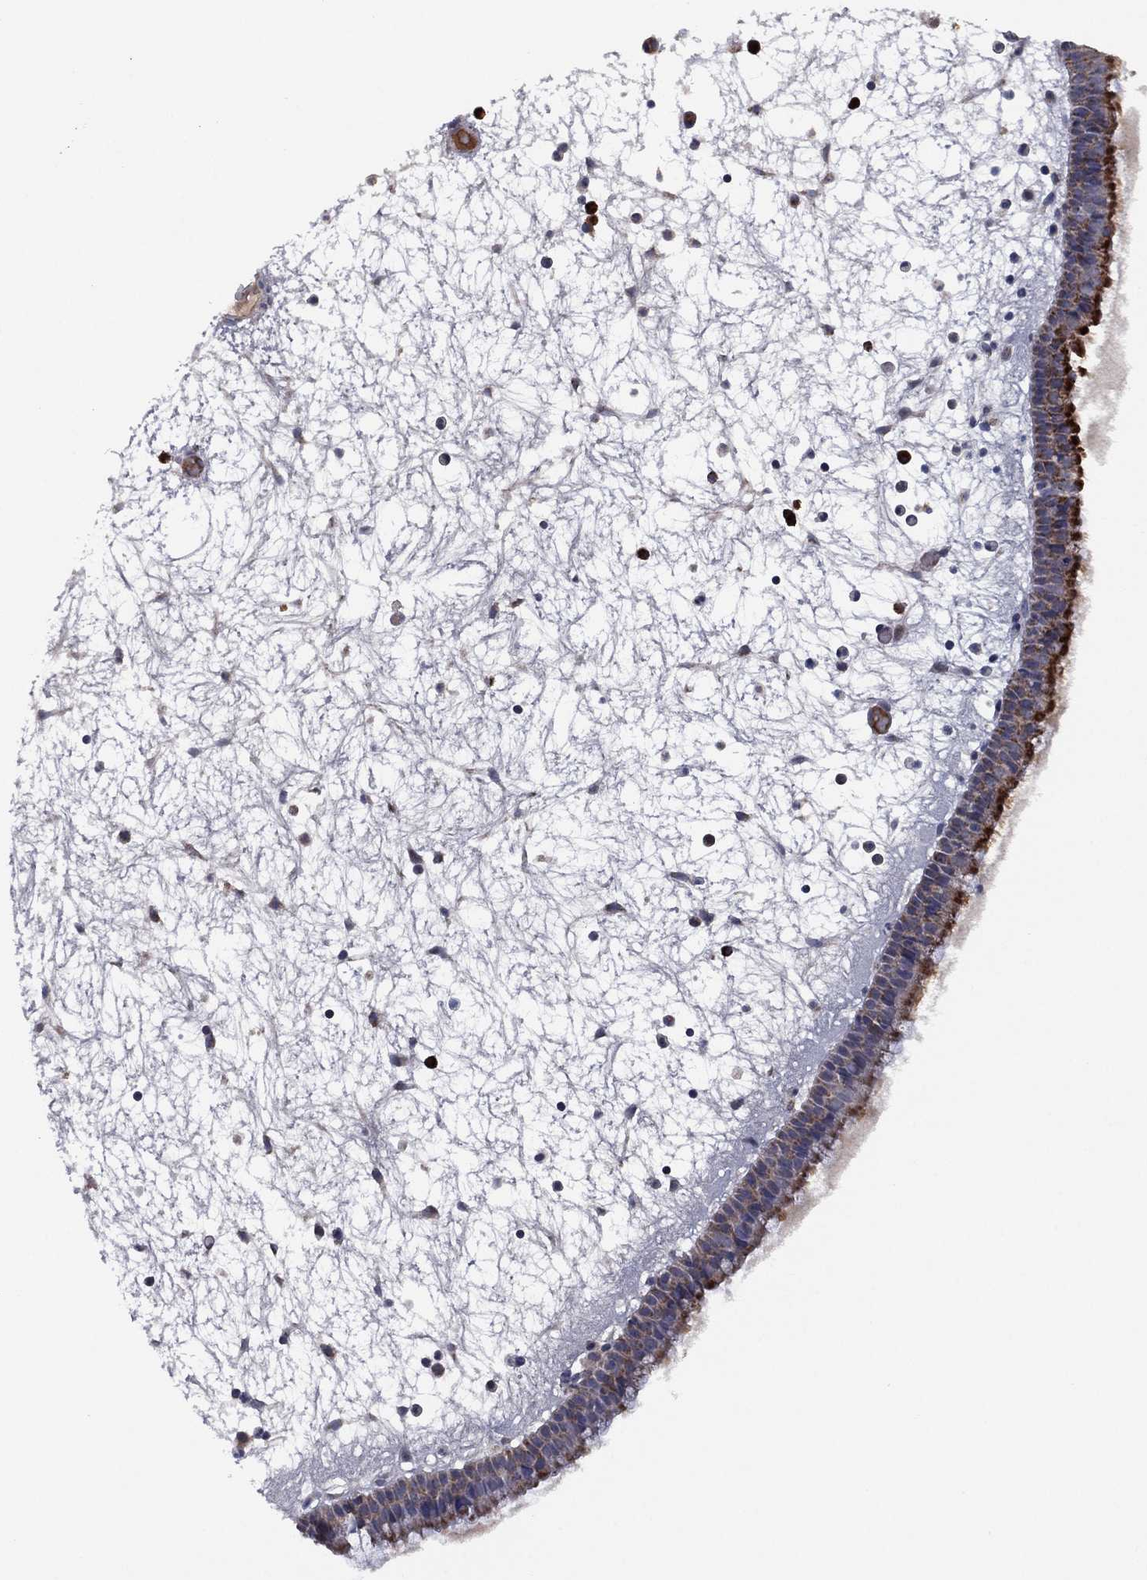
{"staining": {"intensity": "strong", "quantity": "25%-75%", "location": "cytoplasmic/membranous"}, "tissue": "nasopharynx", "cell_type": "Respiratory epithelial cells", "image_type": "normal", "snomed": [{"axis": "morphology", "description": "Normal tissue, NOS"}, {"axis": "topography", "description": "Nasopharynx"}], "caption": "This image displays immunohistochemistry (IHC) staining of benign nasopharynx, with high strong cytoplasmic/membranous expression in approximately 25%-75% of respiratory epithelial cells.", "gene": "PPP2R5A", "patient": {"sex": "male", "age": 58}}